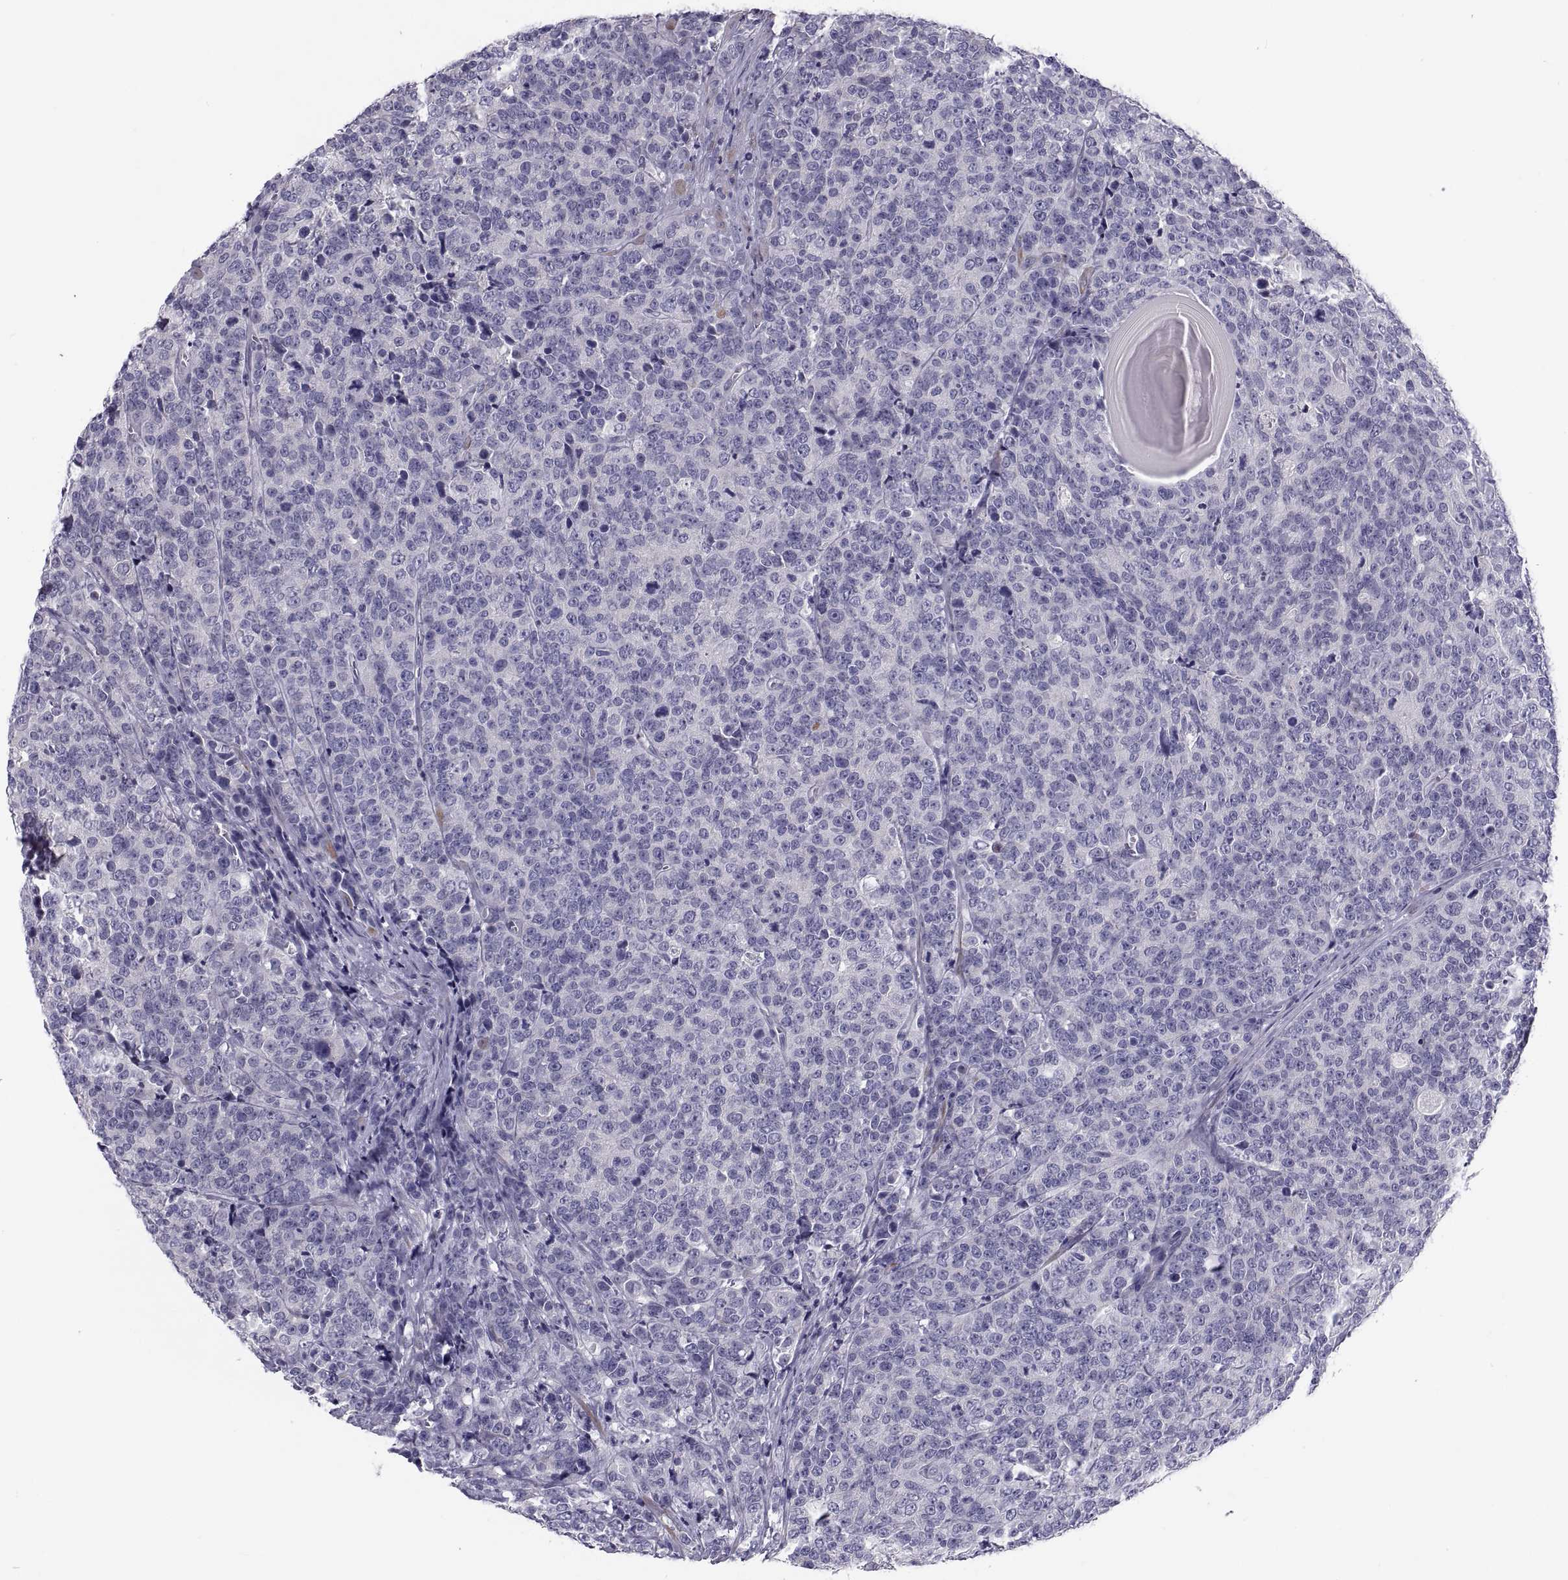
{"staining": {"intensity": "negative", "quantity": "none", "location": "none"}, "tissue": "prostate cancer", "cell_type": "Tumor cells", "image_type": "cancer", "snomed": [{"axis": "morphology", "description": "Adenocarcinoma, NOS"}, {"axis": "topography", "description": "Prostate"}], "caption": "Histopathology image shows no protein positivity in tumor cells of prostate cancer tissue.", "gene": "PDZRN4", "patient": {"sex": "male", "age": 67}}